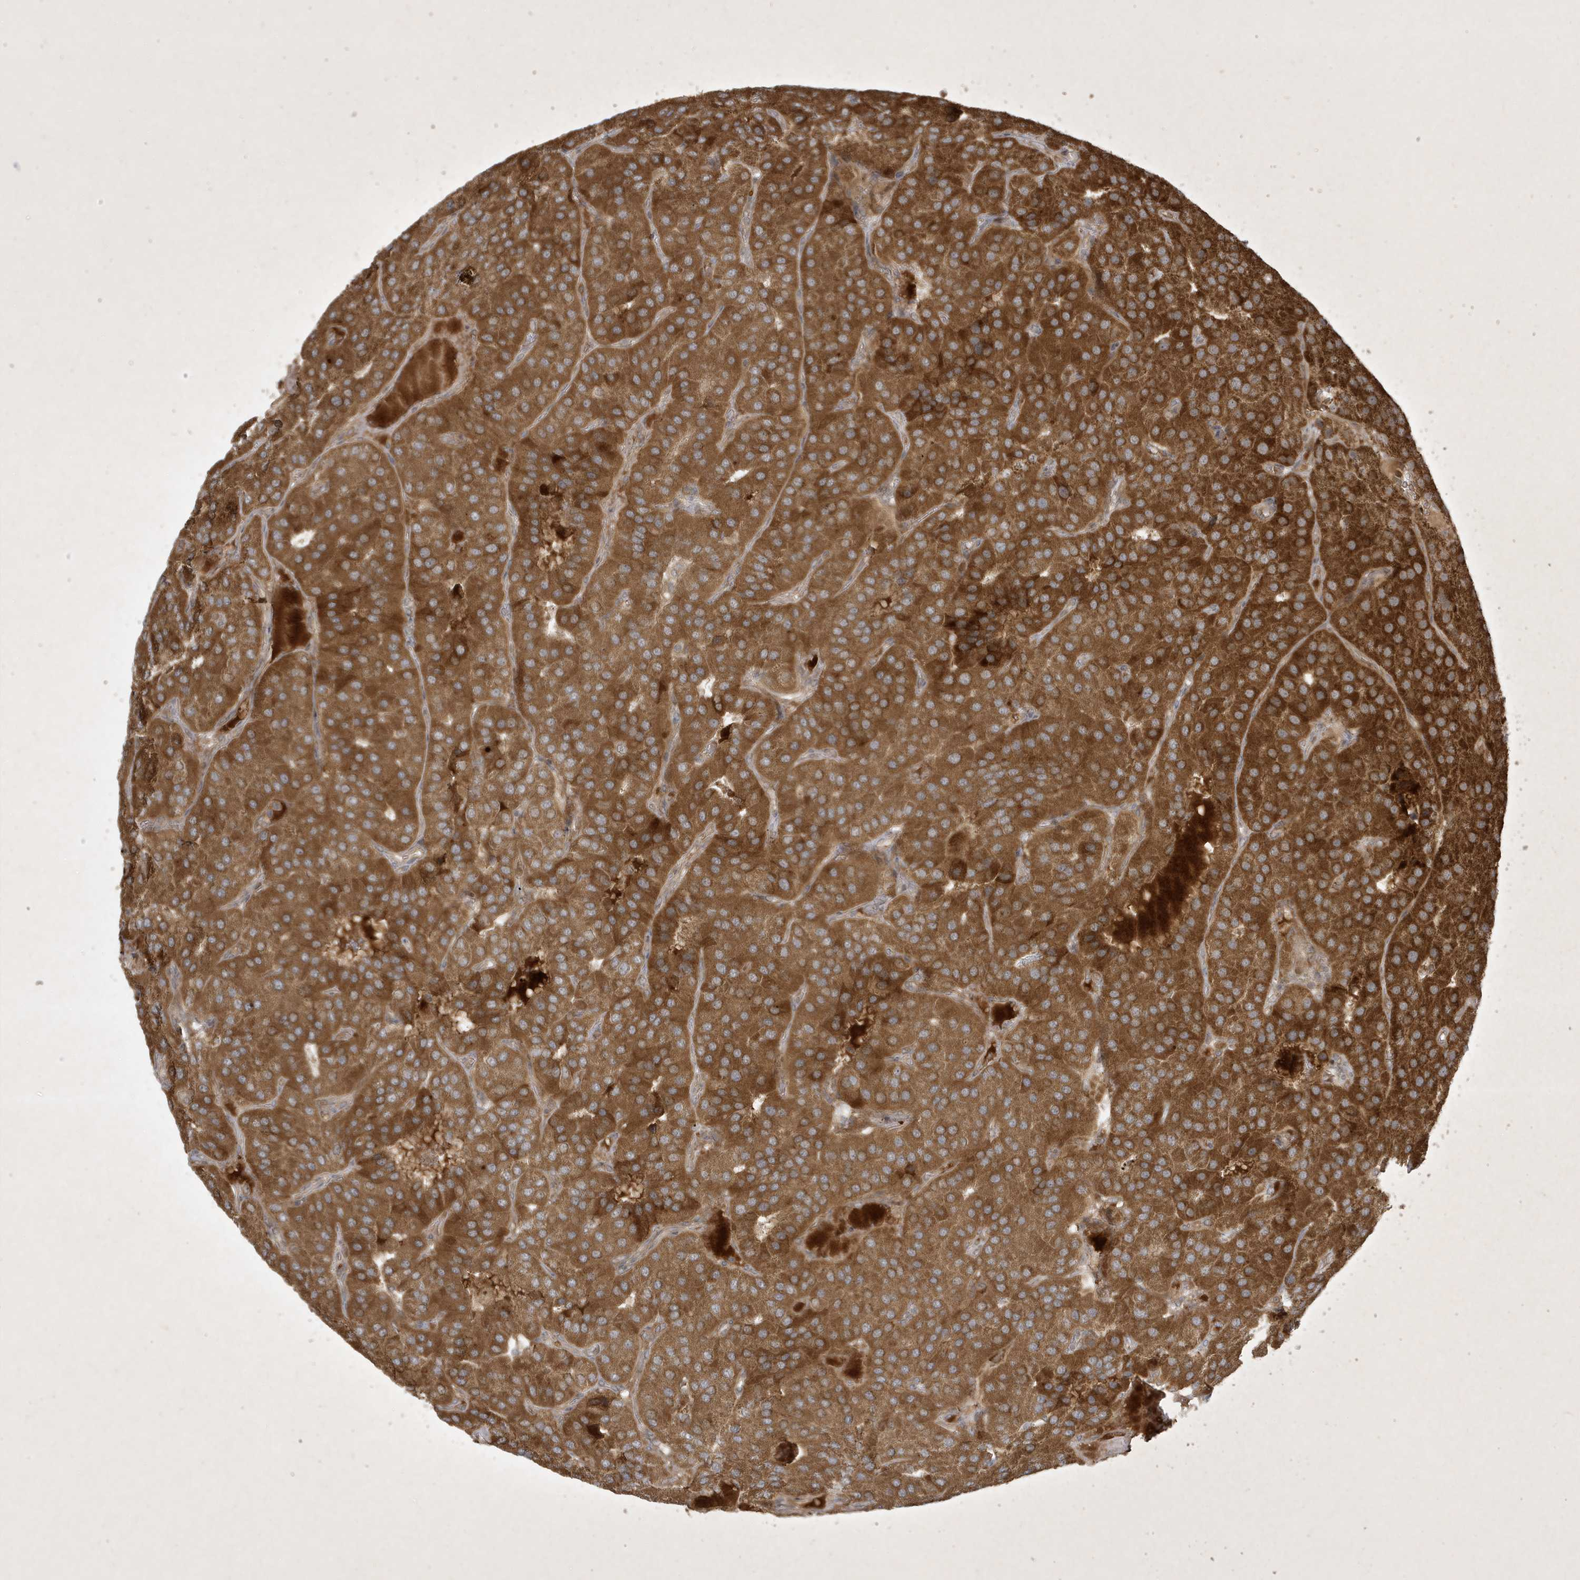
{"staining": {"intensity": "strong", "quantity": ">75%", "location": "cytoplasmic/membranous"}, "tissue": "parathyroid gland", "cell_type": "Glandular cells", "image_type": "normal", "snomed": [{"axis": "morphology", "description": "Normal tissue, NOS"}, {"axis": "morphology", "description": "Adenoma, NOS"}, {"axis": "topography", "description": "Parathyroid gland"}], "caption": "An immunohistochemistry micrograph of unremarkable tissue is shown. Protein staining in brown highlights strong cytoplasmic/membranous positivity in parathyroid gland within glandular cells.", "gene": "FAM83C", "patient": {"sex": "female", "age": 86}}